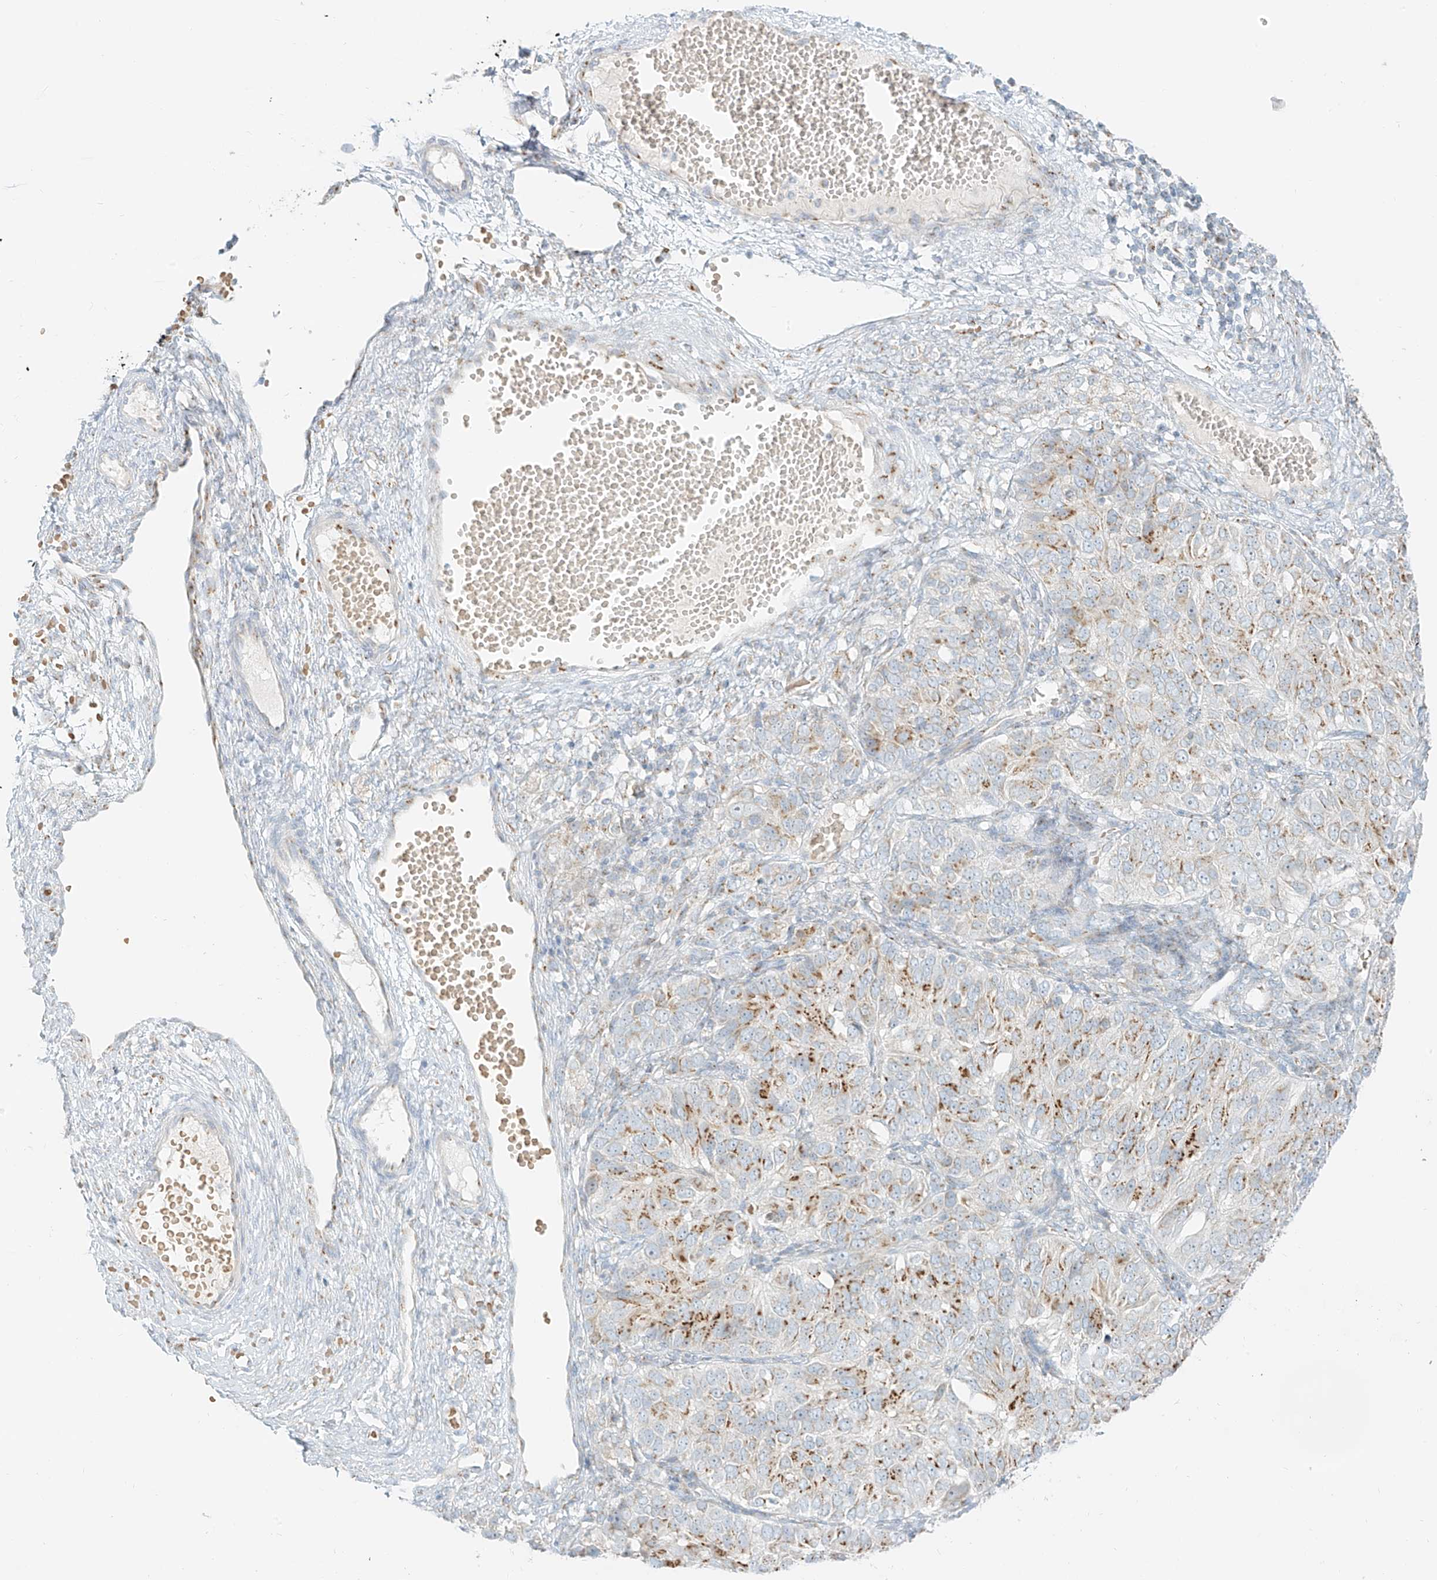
{"staining": {"intensity": "moderate", "quantity": "25%-75%", "location": "cytoplasmic/membranous"}, "tissue": "ovarian cancer", "cell_type": "Tumor cells", "image_type": "cancer", "snomed": [{"axis": "morphology", "description": "Carcinoma, endometroid"}, {"axis": "topography", "description": "Ovary"}], "caption": "Immunohistochemical staining of ovarian cancer (endometroid carcinoma) displays medium levels of moderate cytoplasmic/membranous positivity in about 25%-75% of tumor cells. (Brightfield microscopy of DAB IHC at high magnification).", "gene": "TMEM87B", "patient": {"sex": "female", "age": 51}}